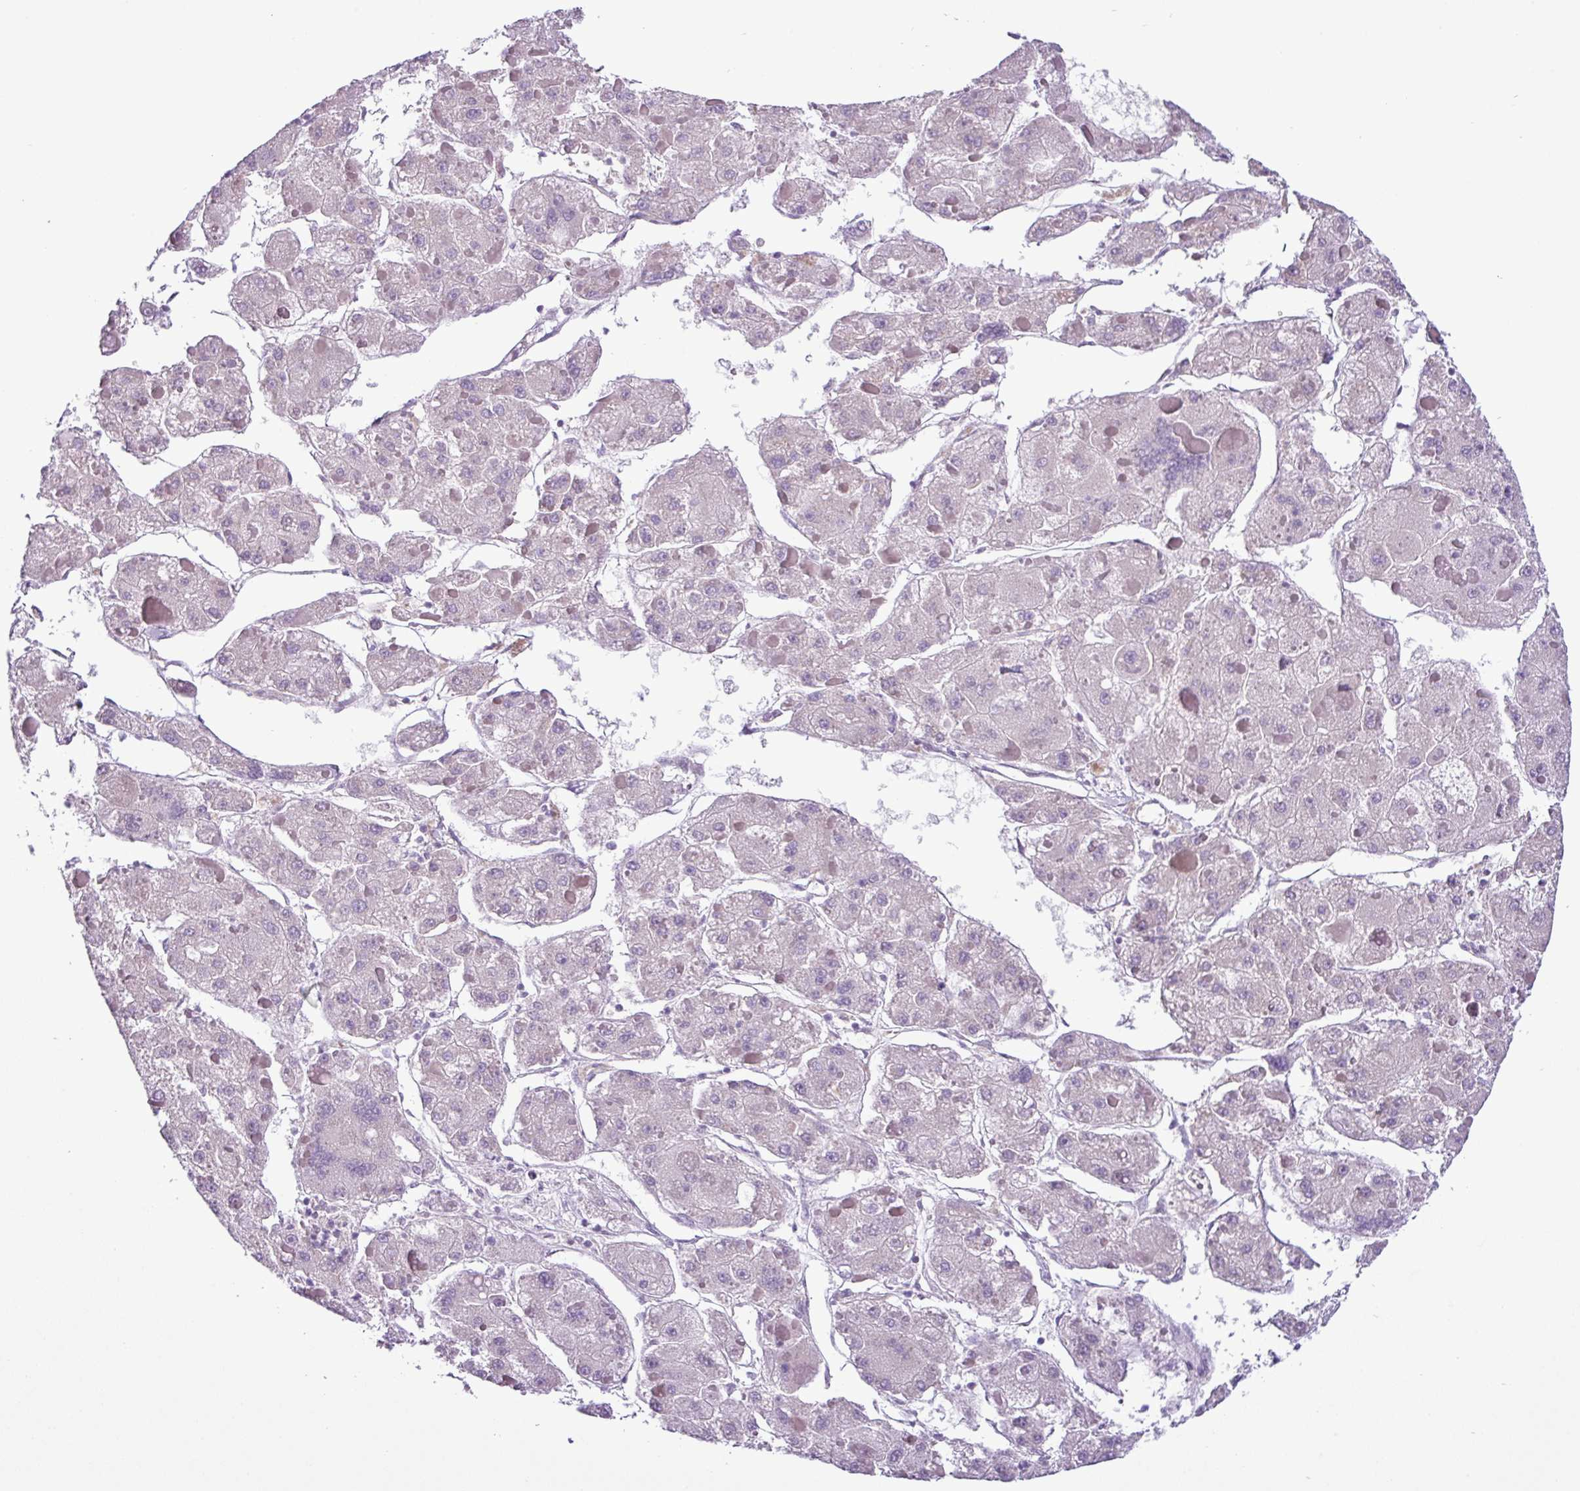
{"staining": {"intensity": "moderate", "quantity": "<25%", "location": "cytoplasmic/membranous"}, "tissue": "liver cancer", "cell_type": "Tumor cells", "image_type": "cancer", "snomed": [{"axis": "morphology", "description": "Carcinoma, Hepatocellular, NOS"}, {"axis": "topography", "description": "Liver"}], "caption": "There is low levels of moderate cytoplasmic/membranous staining in tumor cells of liver cancer, as demonstrated by immunohistochemical staining (brown color).", "gene": "FAM183A", "patient": {"sex": "female", "age": 73}}